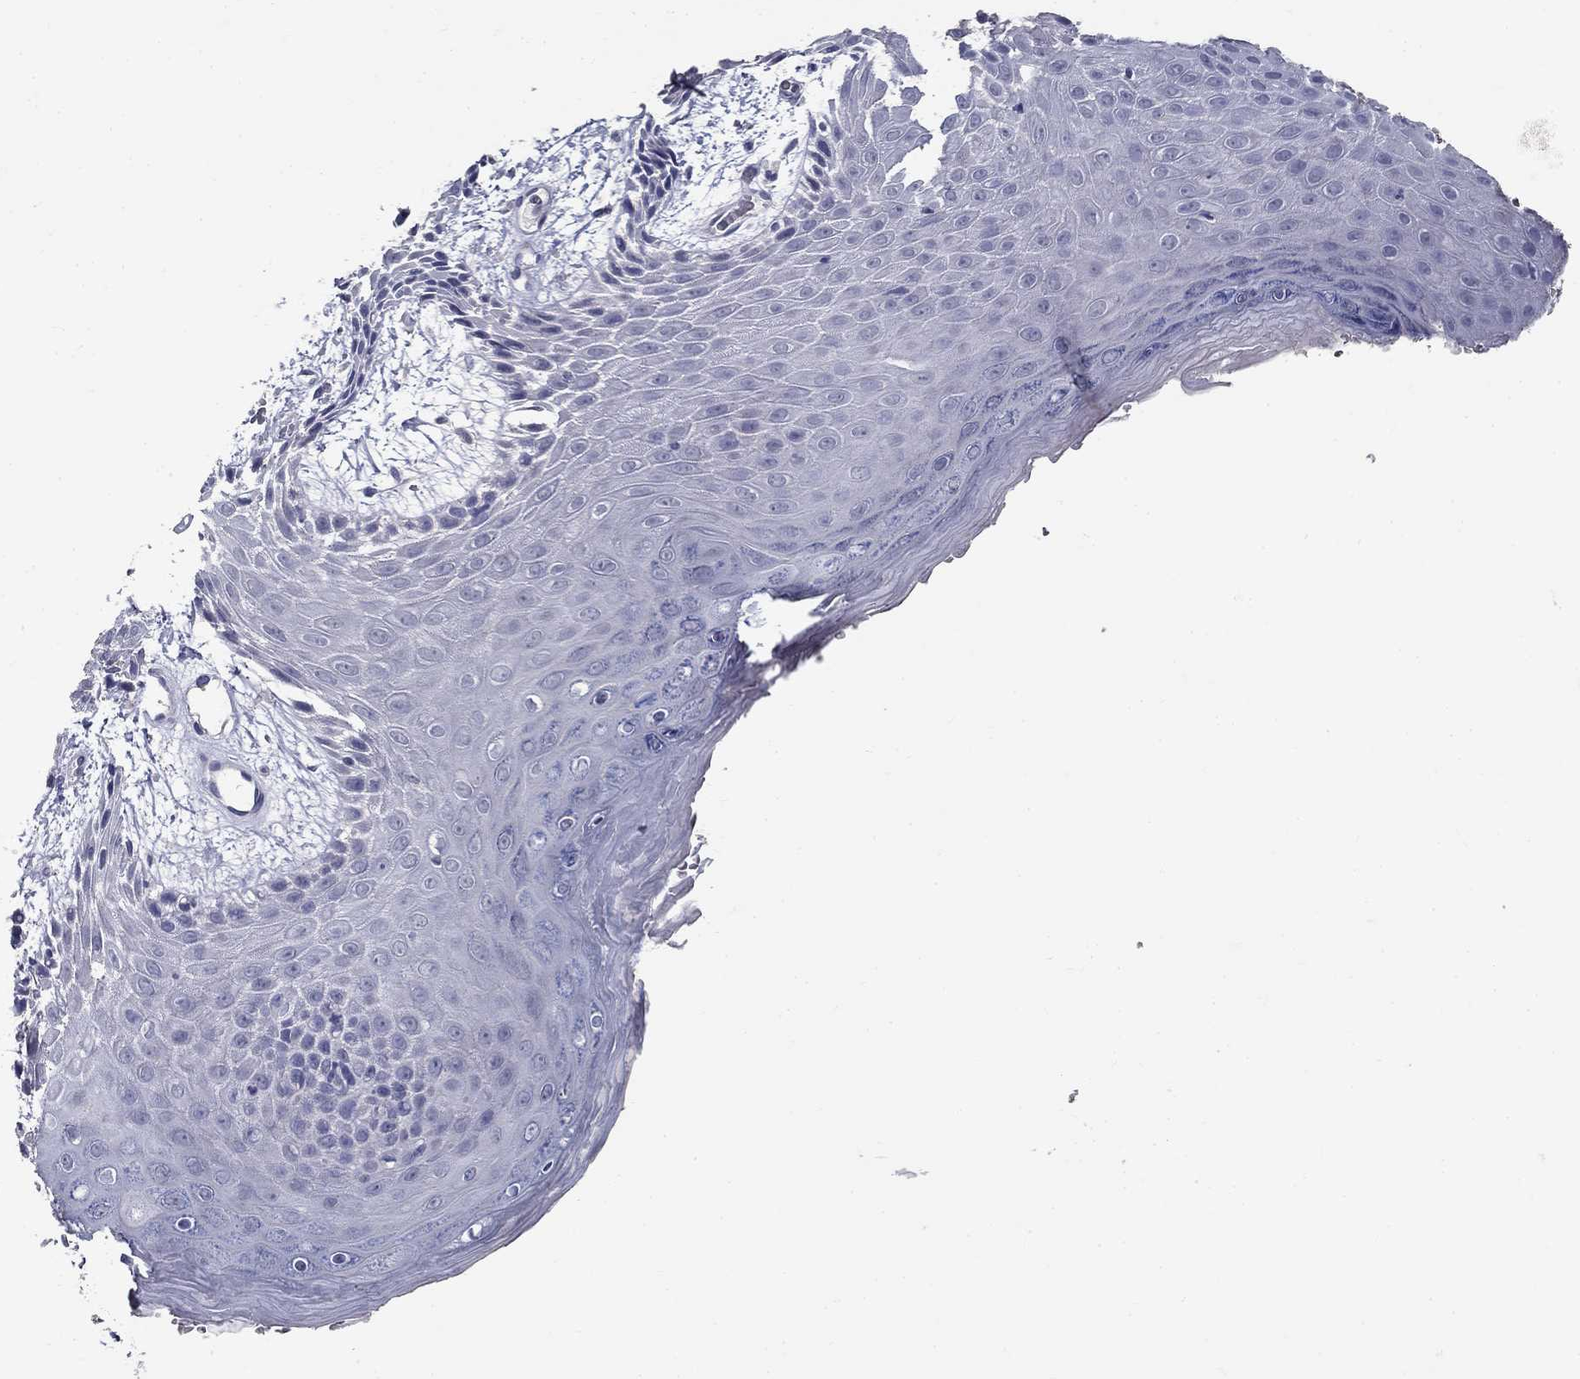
{"staining": {"intensity": "negative", "quantity": "none", "location": "none"}, "tissue": "skin", "cell_type": "Epidermal cells", "image_type": "normal", "snomed": [{"axis": "morphology", "description": "Normal tissue, NOS"}, {"axis": "topography", "description": "Anal"}], "caption": "Immunohistochemical staining of normal human skin displays no significant staining in epidermal cells. (Immunohistochemistry, brightfield microscopy, high magnification).", "gene": "POMC", "patient": {"sex": "male", "age": 36}}